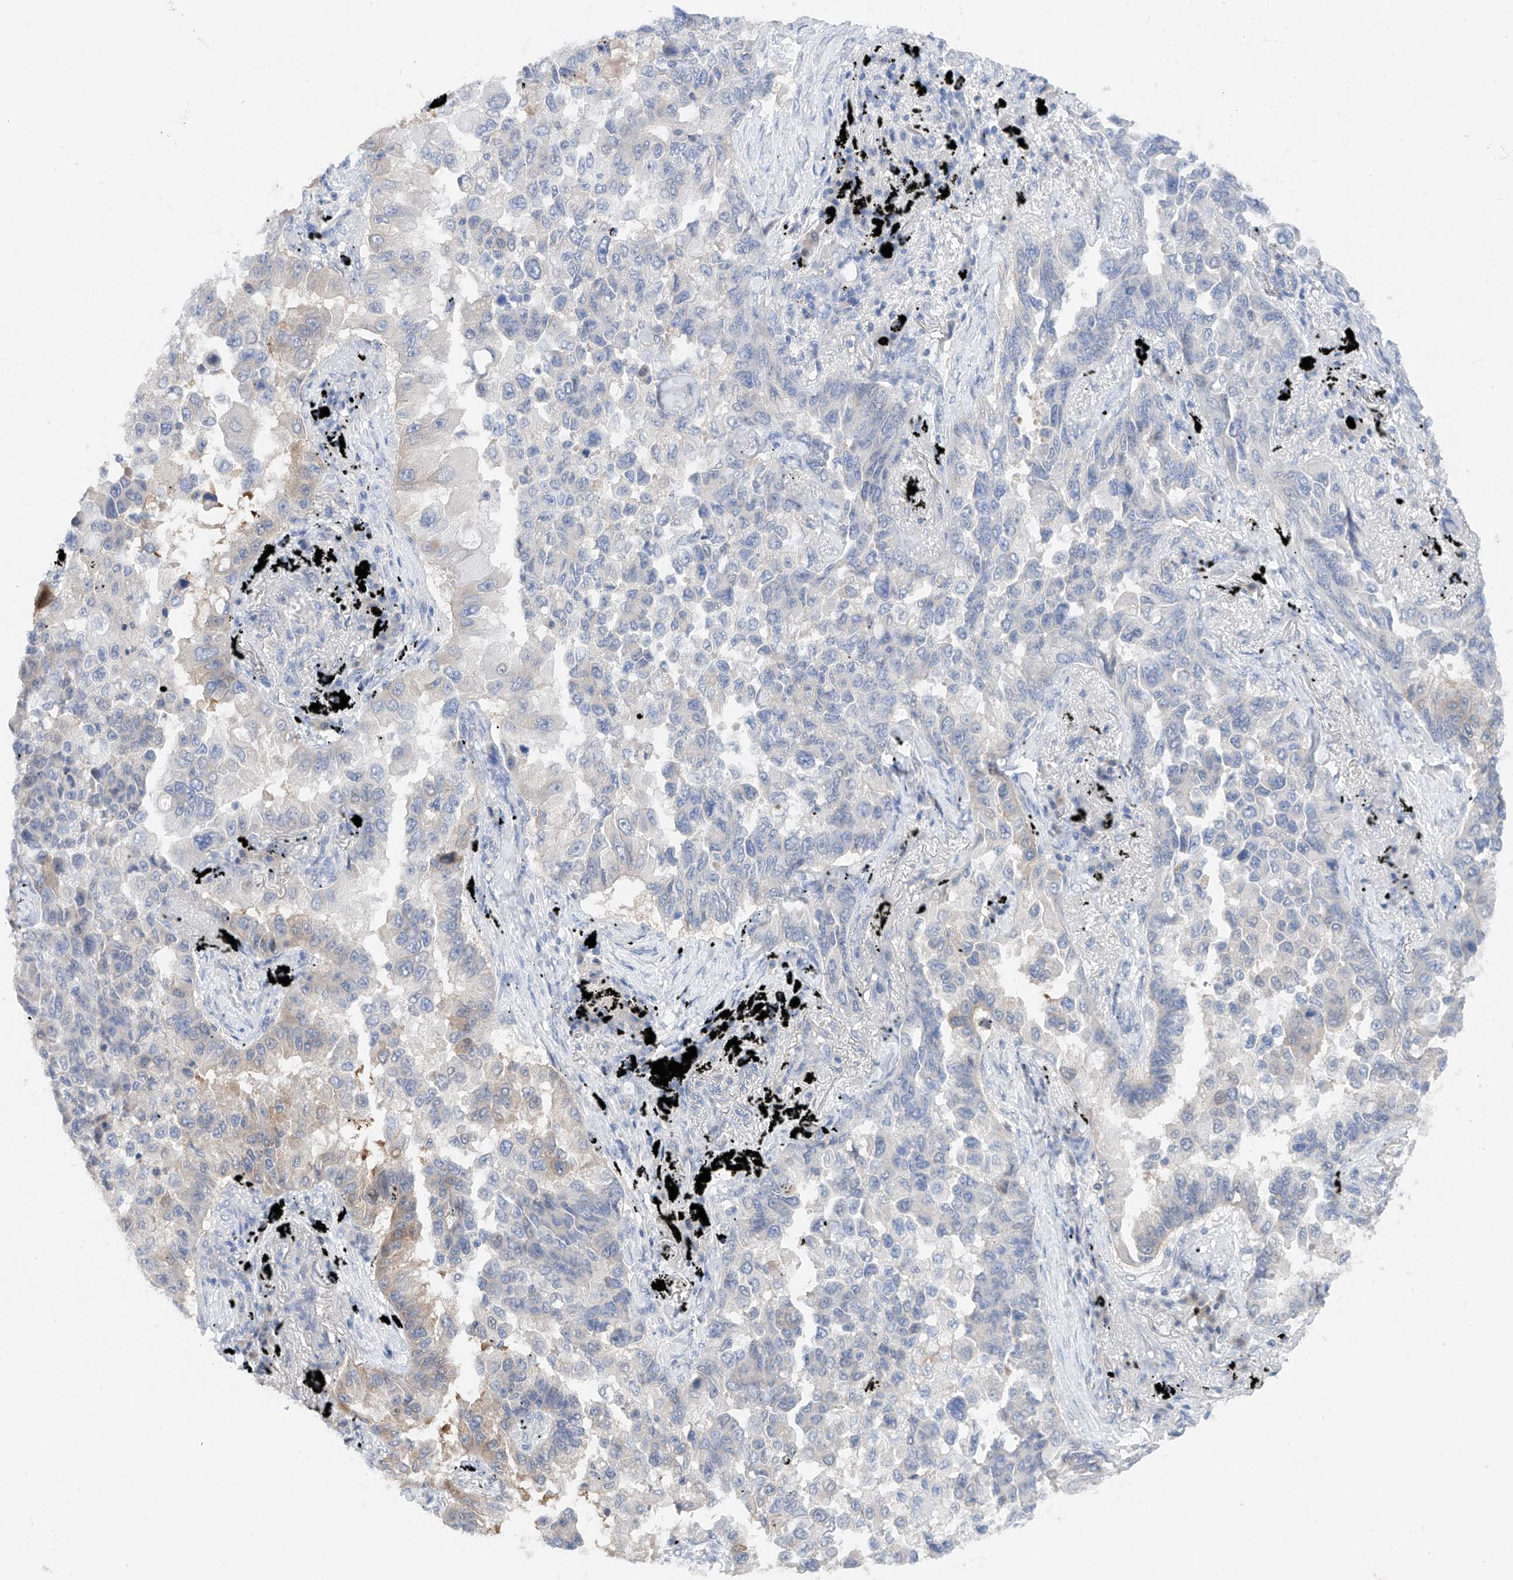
{"staining": {"intensity": "weak", "quantity": "<25%", "location": "cytoplasmic/membranous"}, "tissue": "lung cancer", "cell_type": "Tumor cells", "image_type": "cancer", "snomed": [{"axis": "morphology", "description": "Adenocarcinoma, NOS"}, {"axis": "topography", "description": "Lung"}], "caption": "Adenocarcinoma (lung) was stained to show a protein in brown. There is no significant staining in tumor cells.", "gene": "FUCA2", "patient": {"sex": "female", "age": 67}}